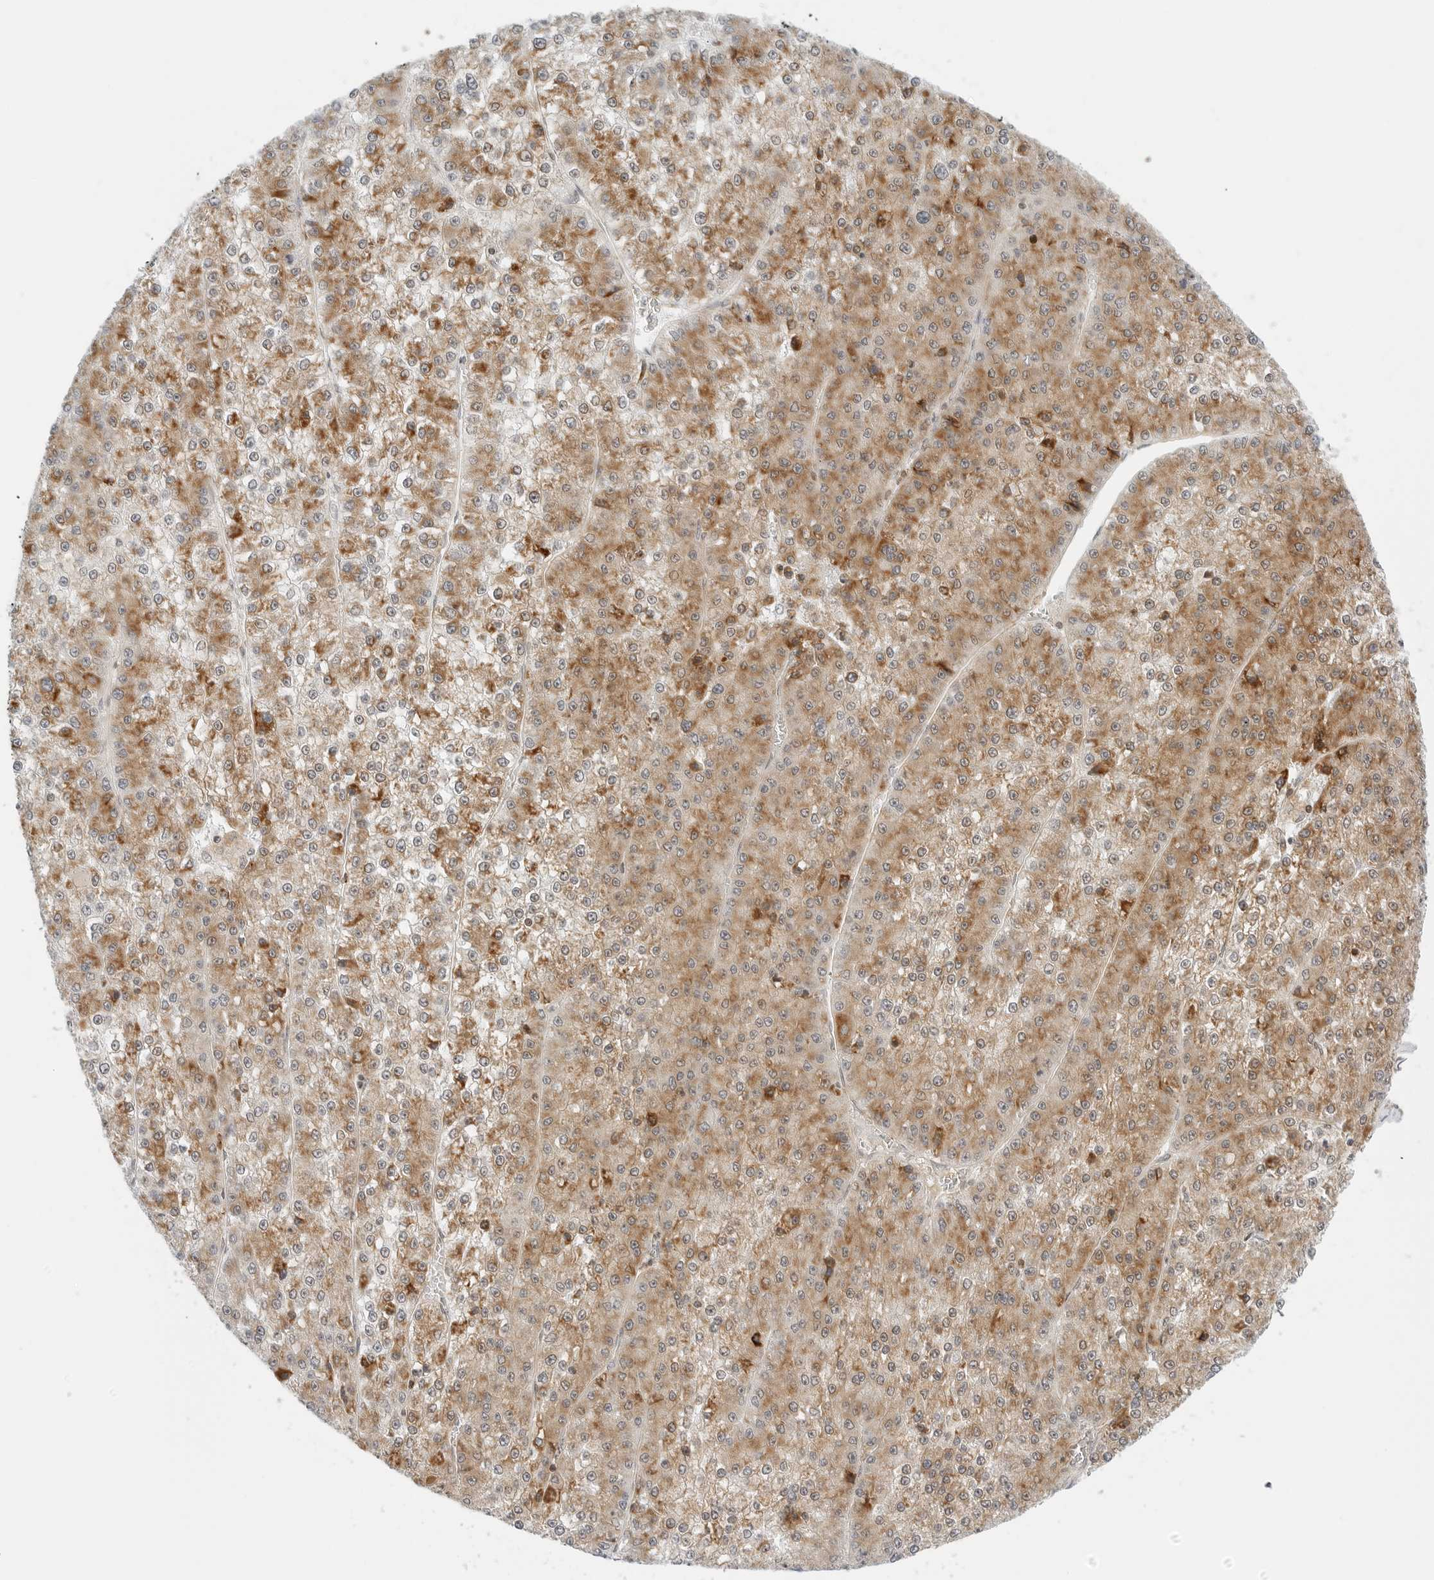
{"staining": {"intensity": "moderate", "quantity": ">75%", "location": "cytoplasmic/membranous"}, "tissue": "liver cancer", "cell_type": "Tumor cells", "image_type": "cancer", "snomed": [{"axis": "morphology", "description": "Carcinoma, Hepatocellular, NOS"}, {"axis": "topography", "description": "Liver"}], "caption": "The micrograph displays immunohistochemical staining of liver cancer. There is moderate cytoplasmic/membranous staining is present in about >75% of tumor cells.", "gene": "DYRK4", "patient": {"sex": "female", "age": 73}}